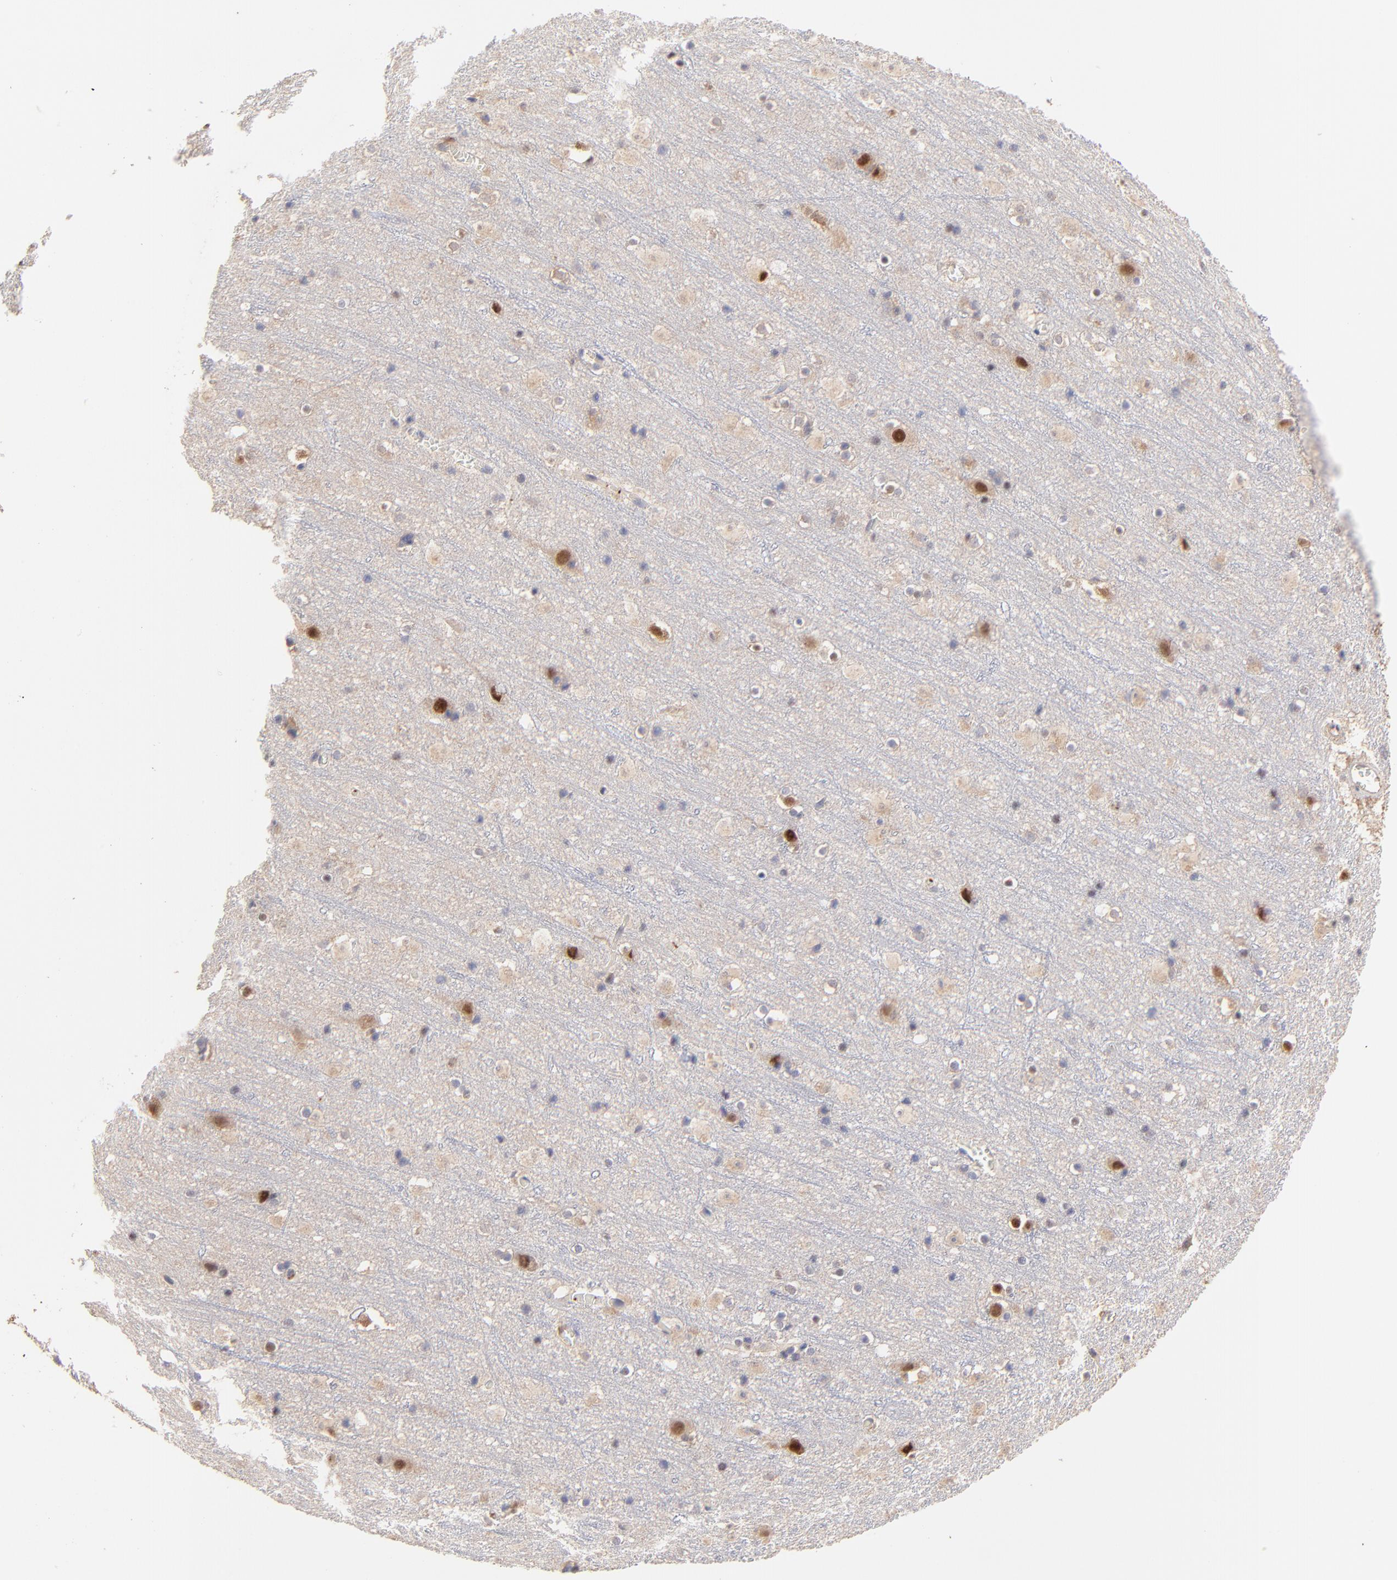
{"staining": {"intensity": "negative", "quantity": "none", "location": "none"}, "tissue": "cerebral cortex", "cell_type": "Endothelial cells", "image_type": "normal", "snomed": [{"axis": "morphology", "description": "Normal tissue, NOS"}, {"axis": "topography", "description": "Cerebral cortex"}], "caption": "Benign cerebral cortex was stained to show a protein in brown. There is no significant positivity in endothelial cells. The staining is performed using DAB (3,3'-diaminobenzidine) brown chromogen with nuclei counter-stained in using hematoxylin.", "gene": "PSMD14", "patient": {"sex": "male", "age": 45}}